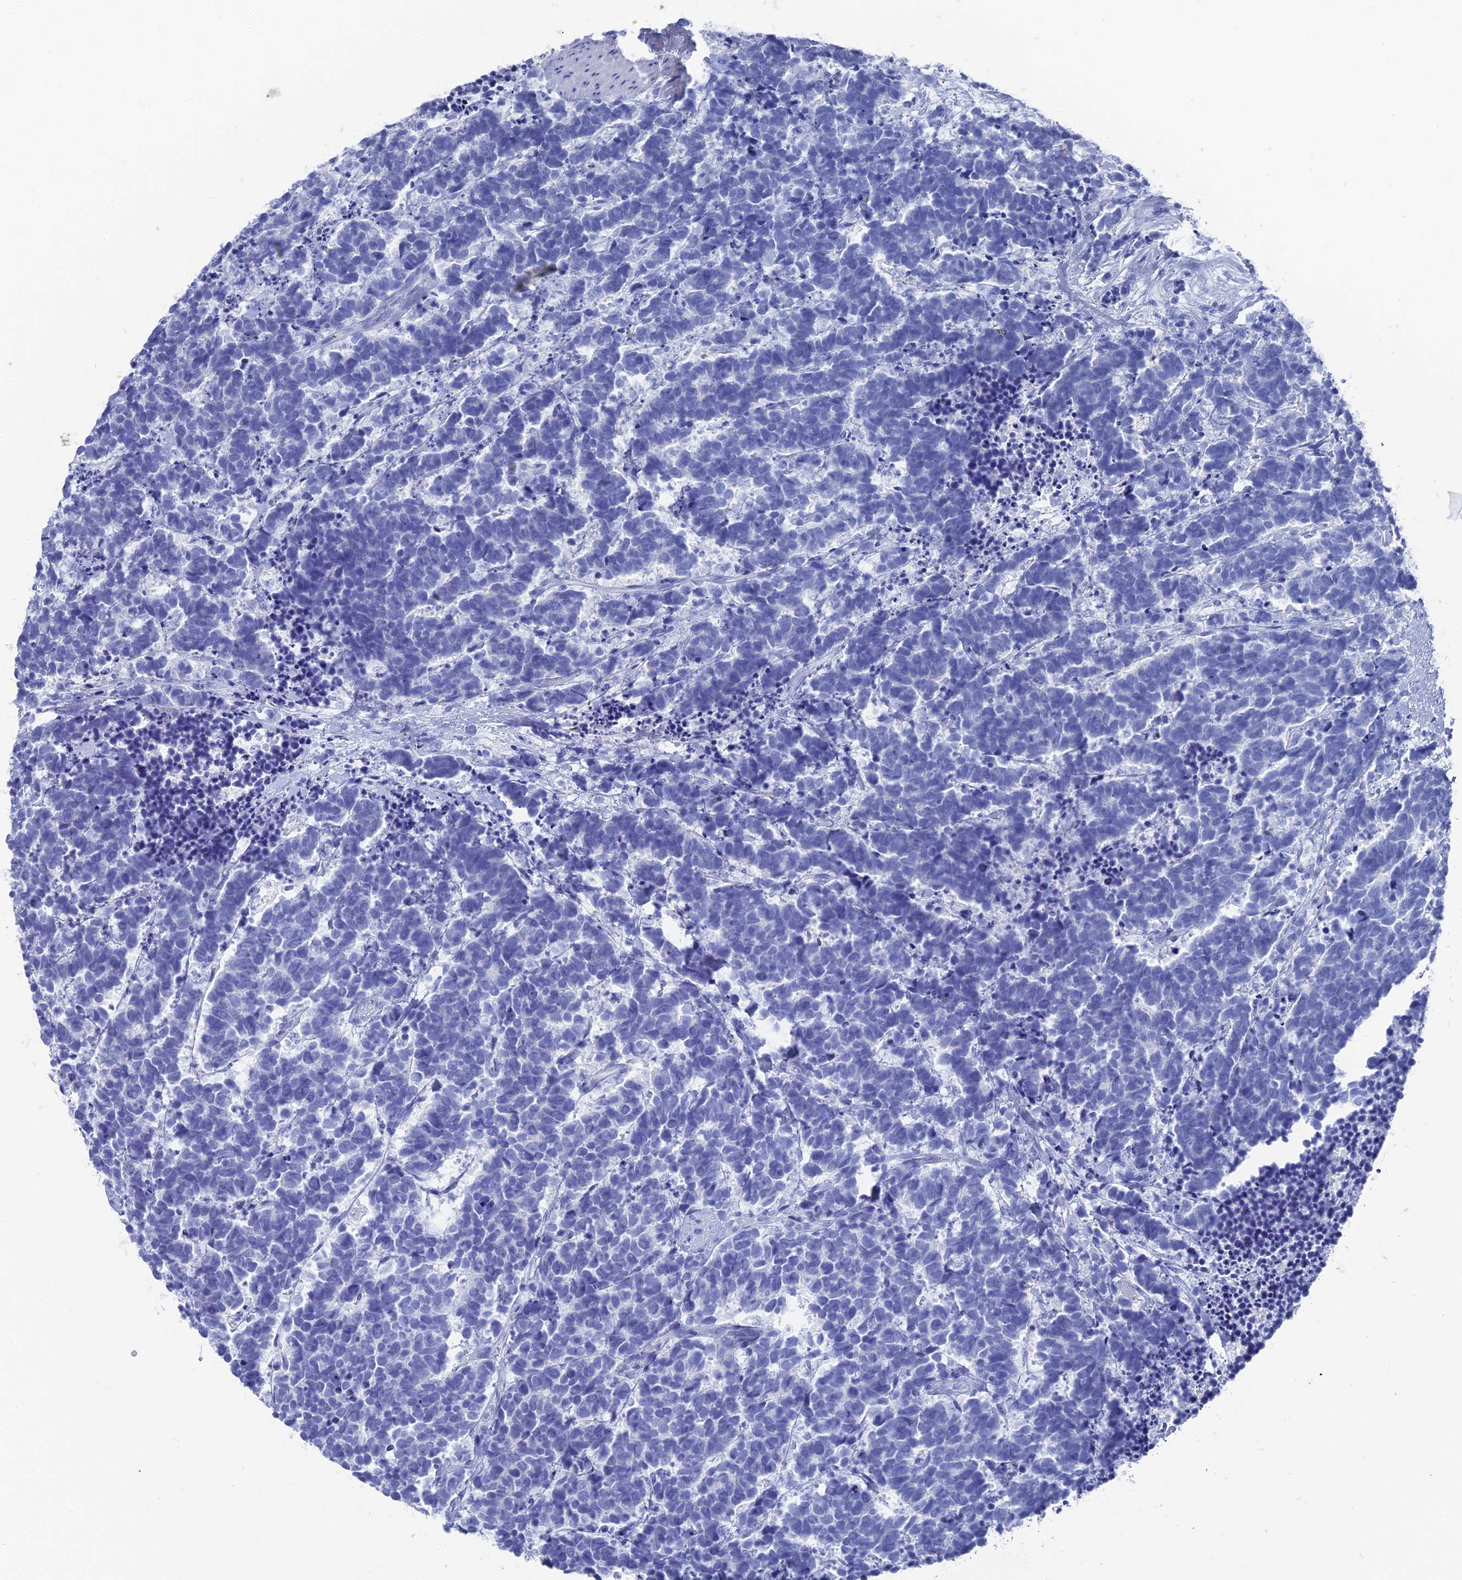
{"staining": {"intensity": "negative", "quantity": "none", "location": "none"}, "tissue": "carcinoid", "cell_type": "Tumor cells", "image_type": "cancer", "snomed": [{"axis": "morphology", "description": "Carcinoma, NOS"}, {"axis": "morphology", "description": "Carcinoid, malignant, NOS"}, {"axis": "topography", "description": "Prostate"}], "caption": "Protein analysis of malignant carcinoid reveals no significant positivity in tumor cells. (Brightfield microscopy of DAB immunohistochemistry (IHC) at high magnification).", "gene": "ENPP3", "patient": {"sex": "male", "age": 57}}